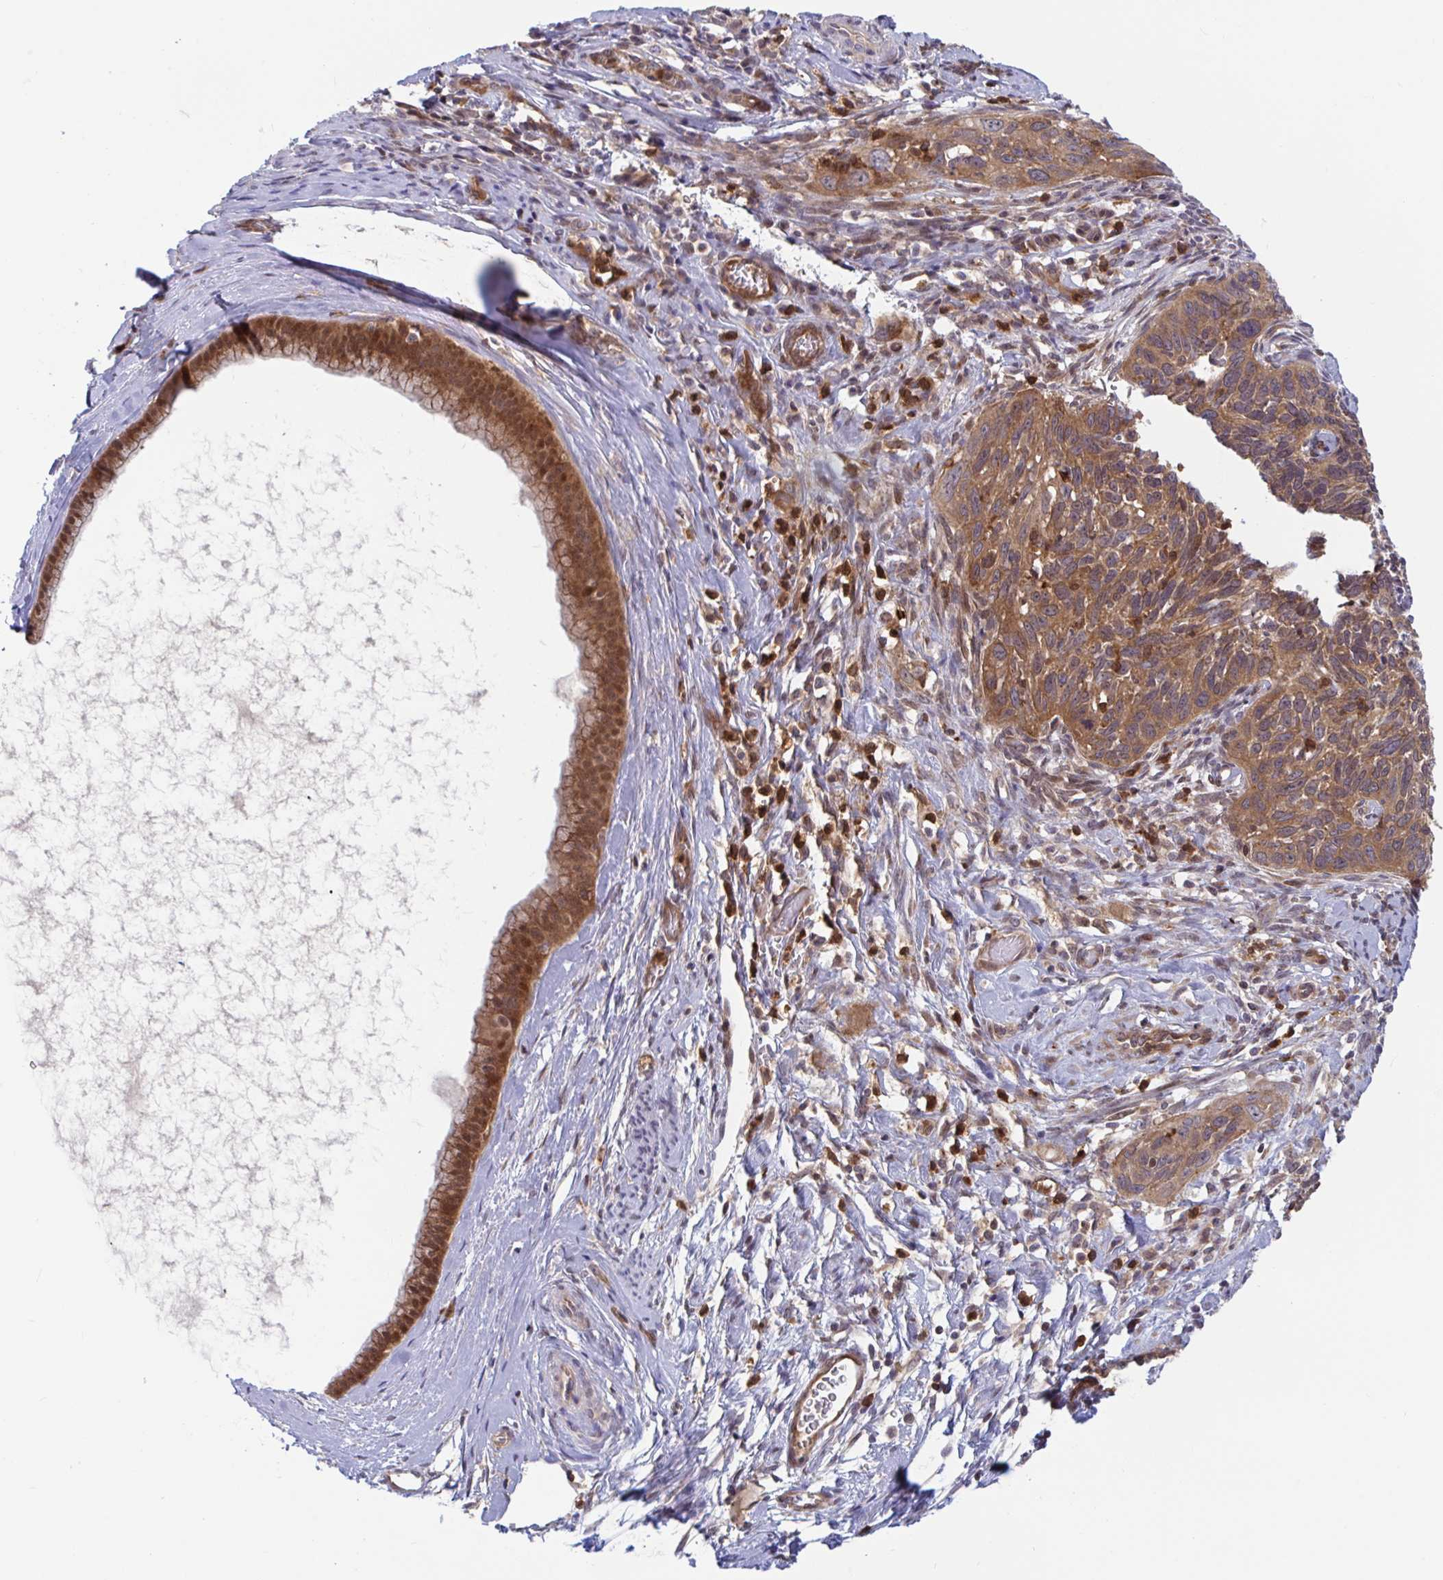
{"staining": {"intensity": "moderate", "quantity": ">75%", "location": "cytoplasmic/membranous"}, "tissue": "cervical cancer", "cell_type": "Tumor cells", "image_type": "cancer", "snomed": [{"axis": "morphology", "description": "Squamous cell carcinoma, NOS"}, {"axis": "topography", "description": "Cervix"}], "caption": "IHC photomicrograph of neoplastic tissue: cervical squamous cell carcinoma stained using immunohistochemistry (IHC) displays medium levels of moderate protein expression localized specifically in the cytoplasmic/membranous of tumor cells, appearing as a cytoplasmic/membranous brown color.", "gene": "LMNTD2", "patient": {"sex": "female", "age": 51}}